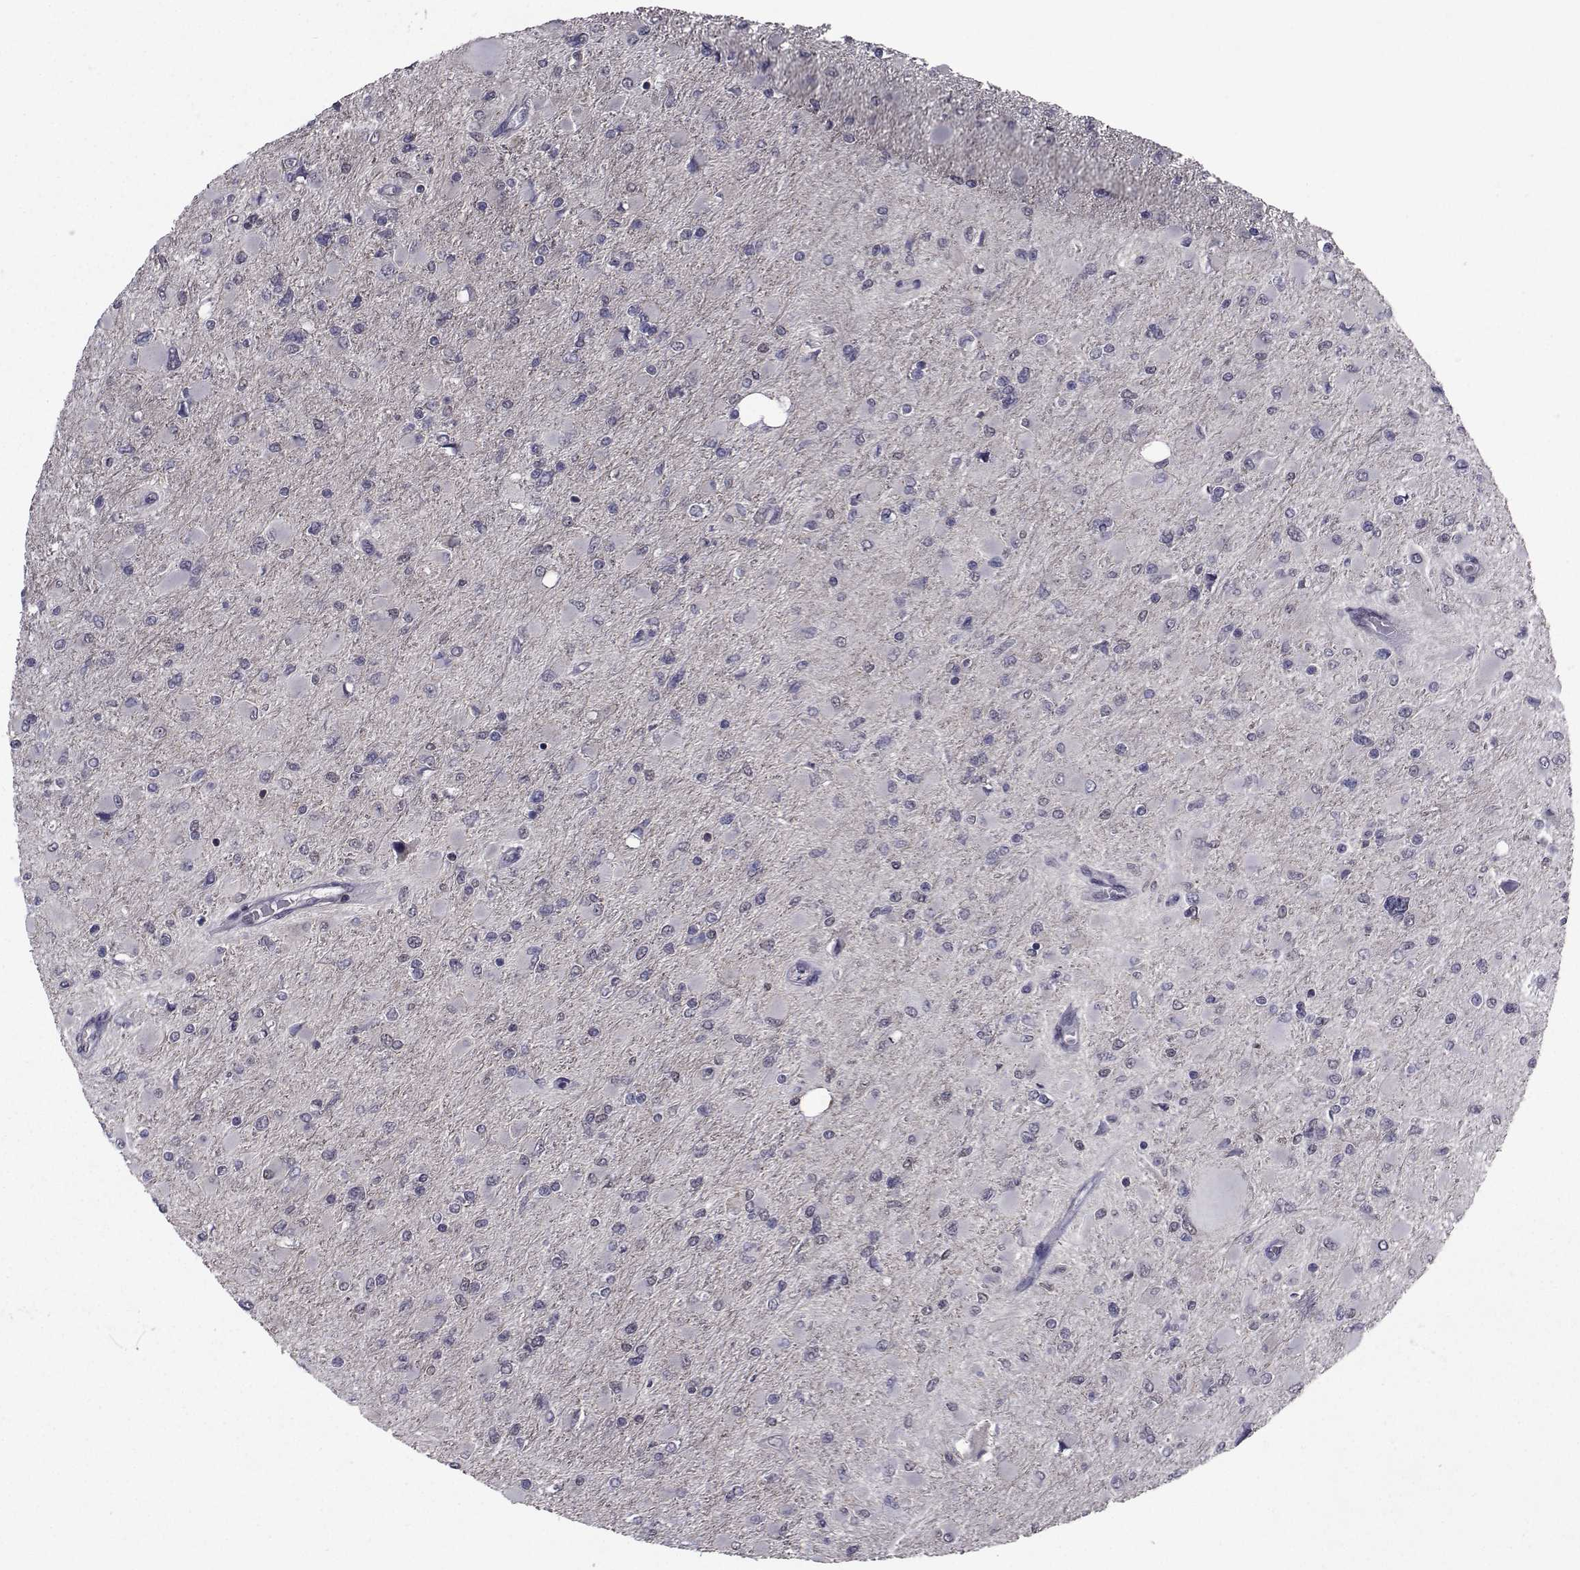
{"staining": {"intensity": "negative", "quantity": "none", "location": "none"}, "tissue": "glioma", "cell_type": "Tumor cells", "image_type": "cancer", "snomed": [{"axis": "morphology", "description": "Glioma, malignant, High grade"}, {"axis": "topography", "description": "Cerebral cortex"}], "caption": "A histopathology image of malignant high-grade glioma stained for a protein reveals no brown staining in tumor cells.", "gene": "CYP2S1", "patient": {"sex": "female", "age": 36}}